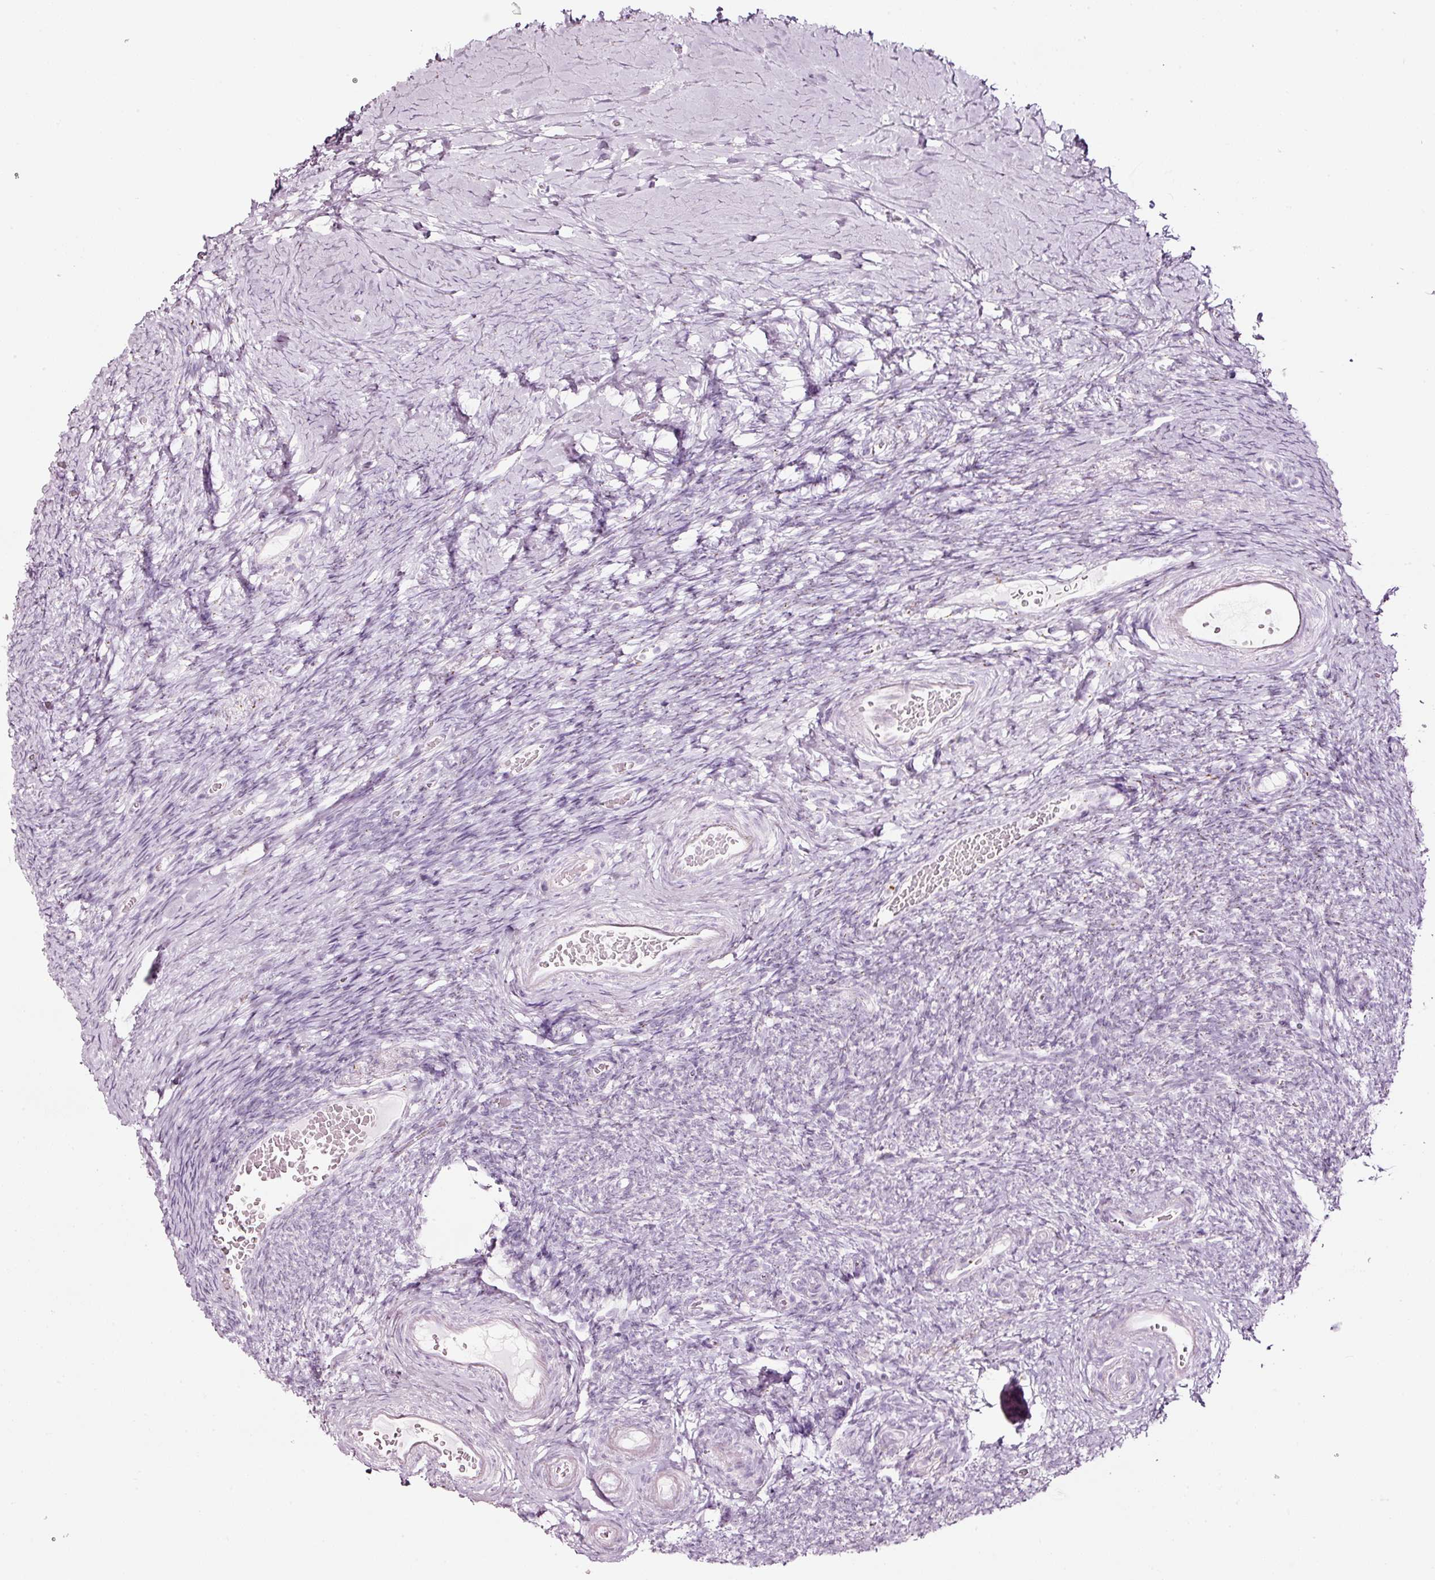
{"staining": {"intensity": "negative", "quantity": "none", "location": "none"}, "tissue": "ovary", "cell_type": "Follicle cells", "image_type": "normal", "snomed": [{"axis": "morphology", "description": "Normal tissue, NOS"}, {"axis": "topography", "description": "Ovary"}], "caption": "The histopathology image exhibits no staining of follicle cells in normal ovary.", "gene": "SDF4", "patient": {"sex": "female", "age": 39}}